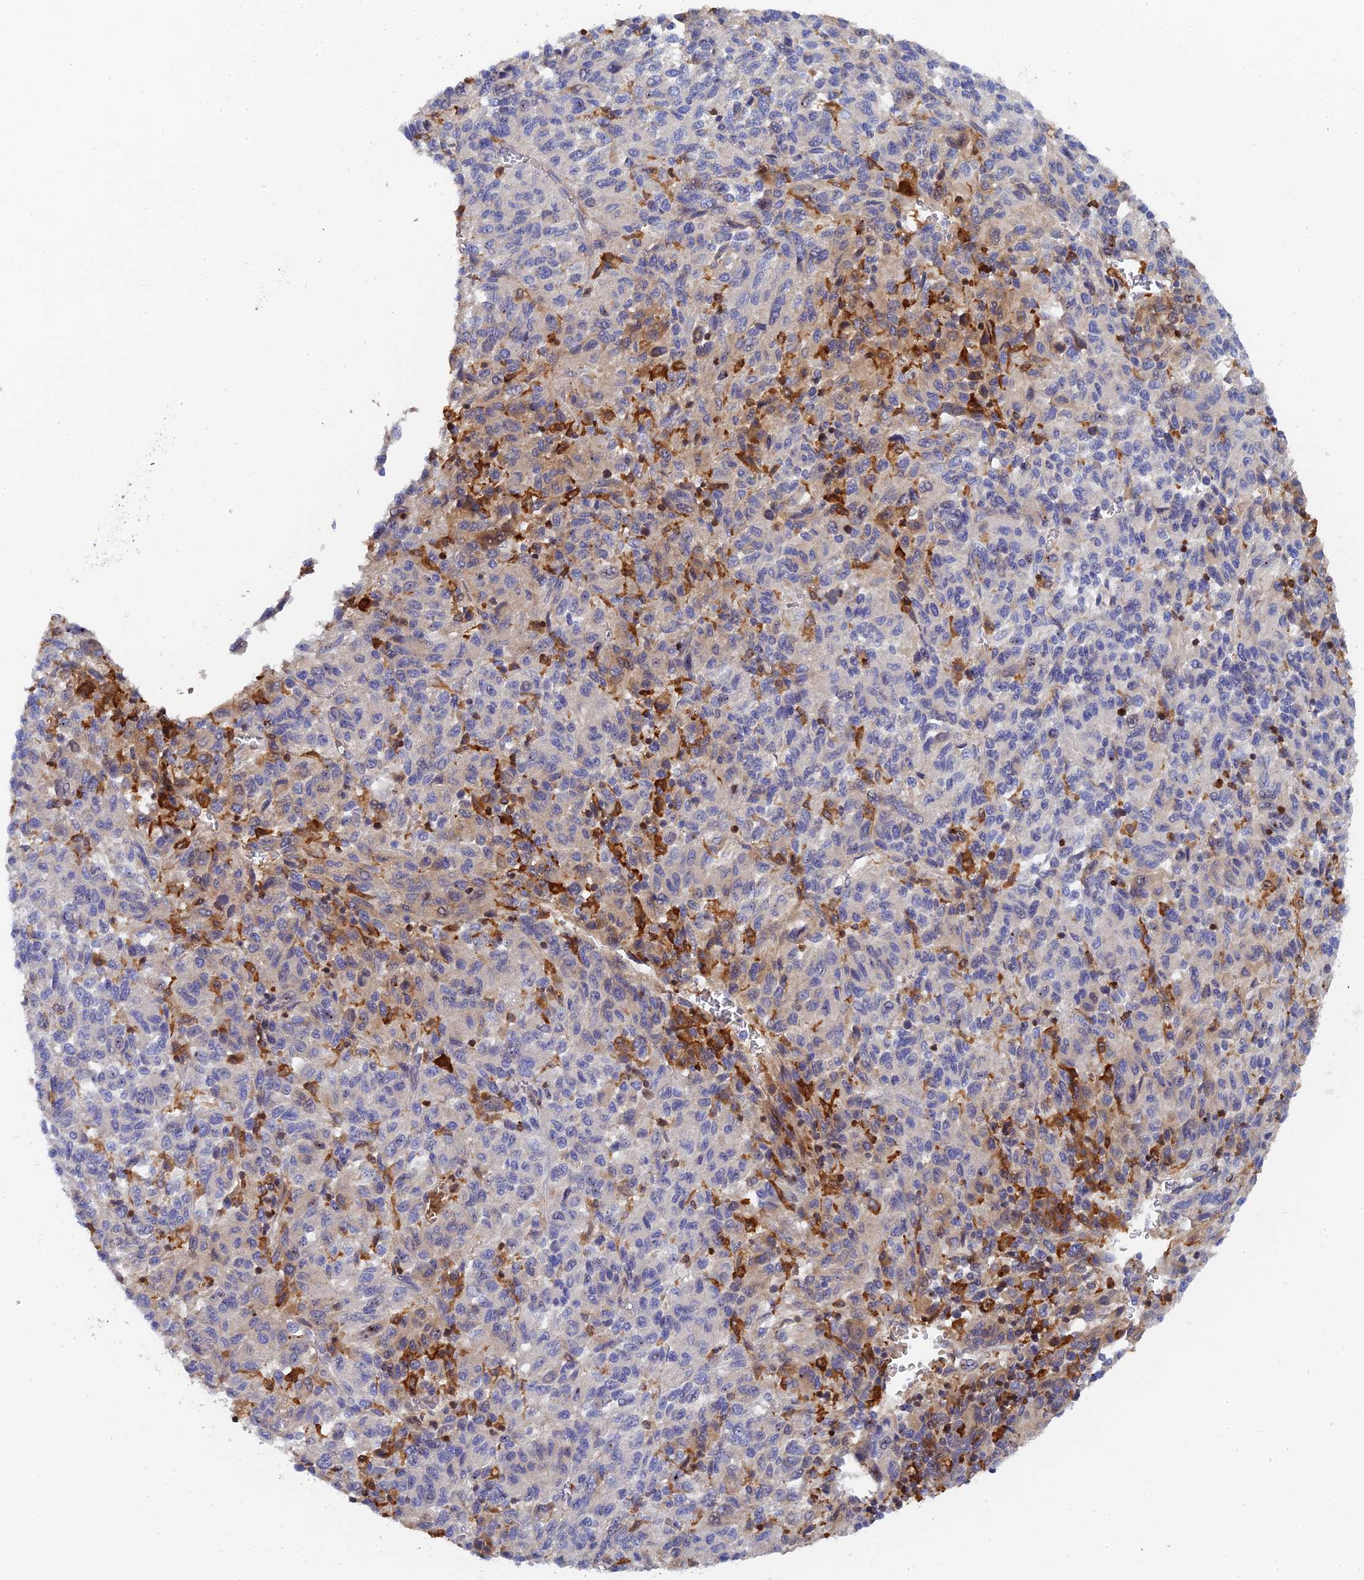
{"staining": {"intensity": "negative", "quantity": "none", "location": "none"}, "tissue": "melanoma", "cell_type": "Tumor cells", "image_type": "cancer", "snomed": [{"axis": "morphology", "description": "Malignant melanoma, Metastatic site"}, {"axis": "topography", "description": "Lung"}], "caption": "Tumor cells are negative for protein expression in human melanoma.", "gene": "SPATA5L1", "patient": {"sex": "male", "age": 64}}